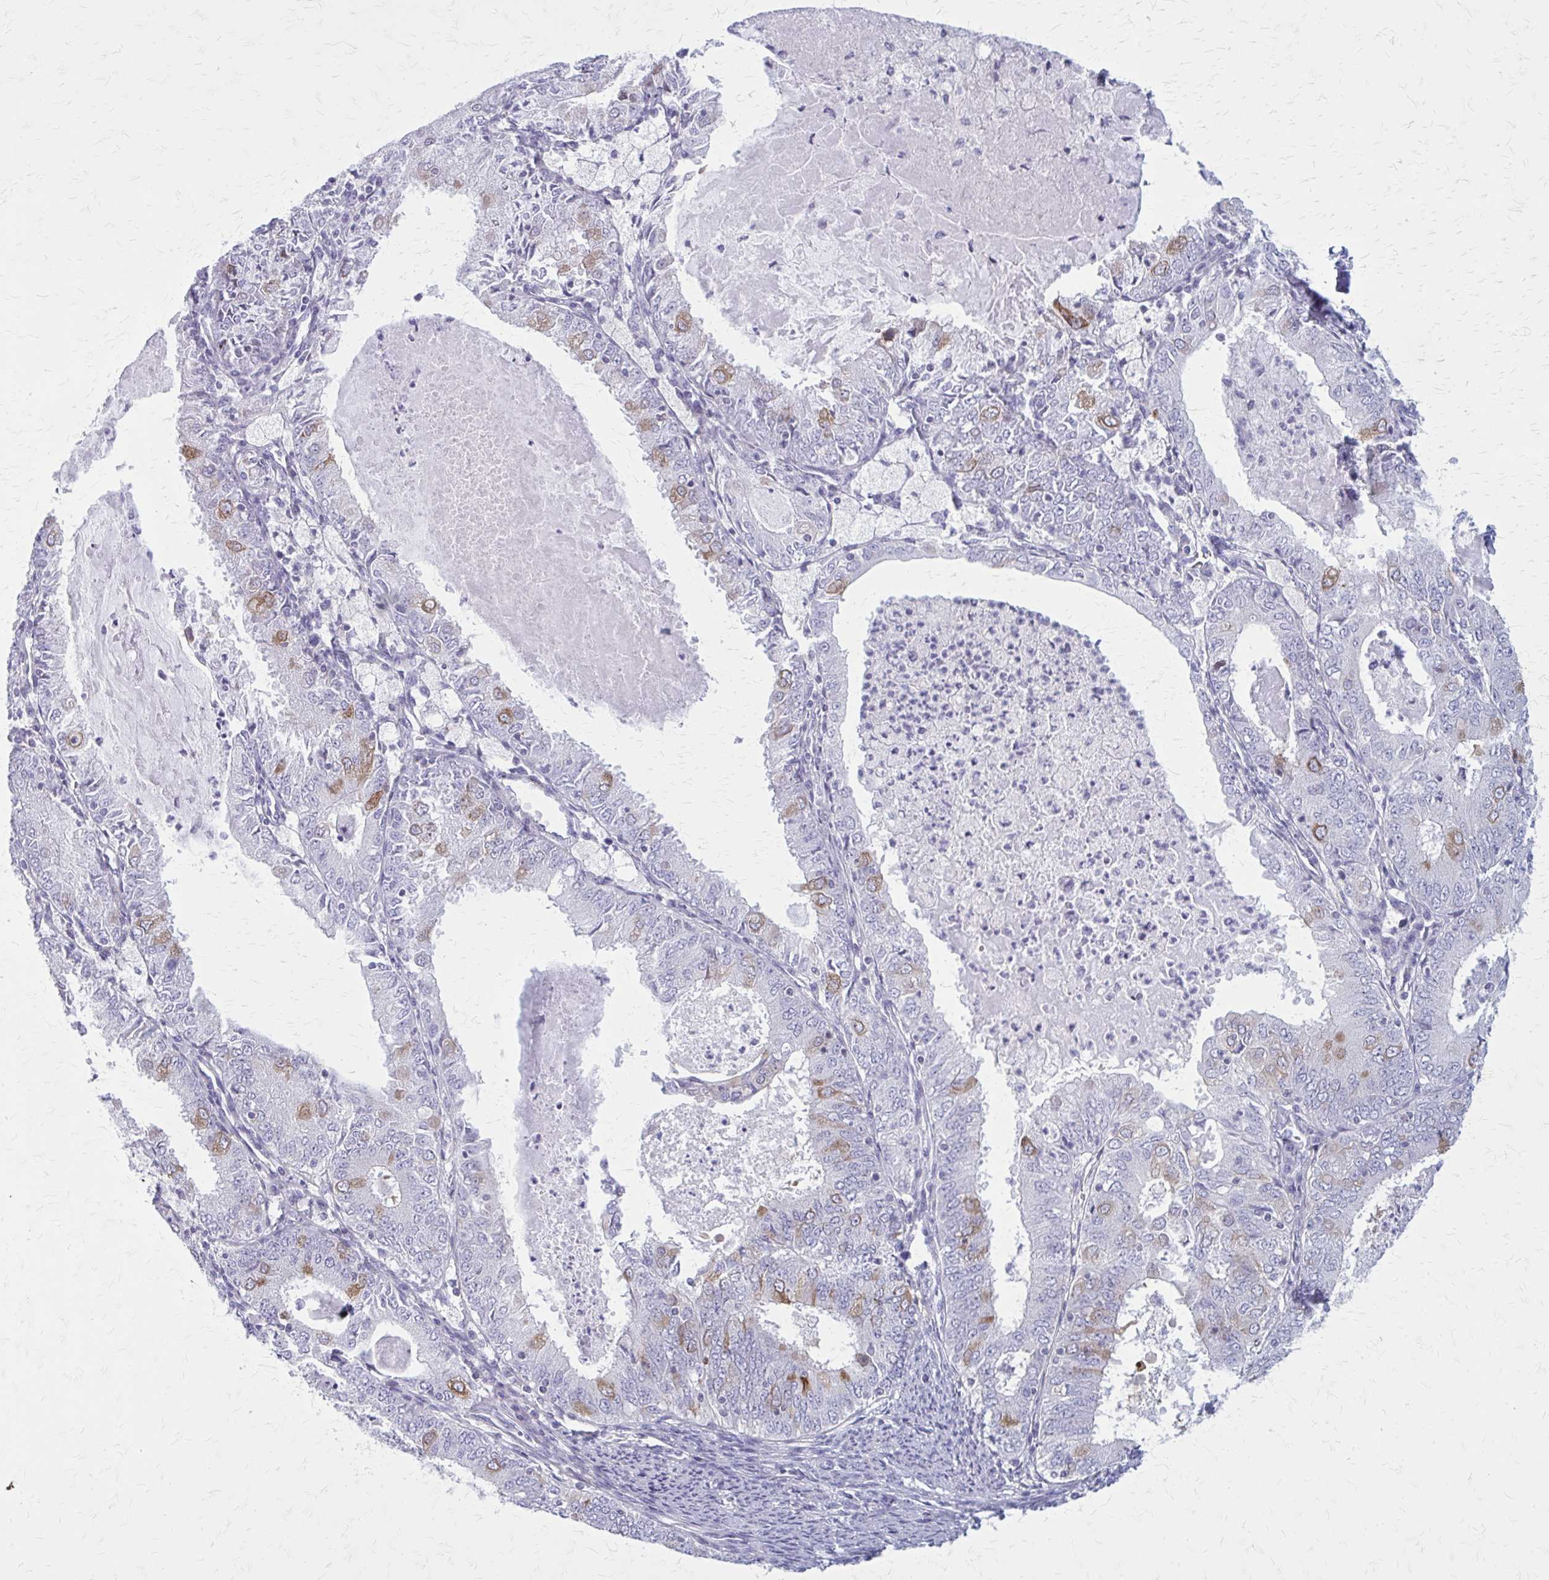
{"staining": {"intensity": "moderate", "quantity": "<25%", "location": "cytoplasmic/membranous"}, "tissue": "endometrial cancer", "cell_type": "Tumor cells", "image_type": "cancer", "snomed": [{"axis": "morphology", "description": "Adenocarcinoma, NOS"}, {"axis": "topography", "description": "Endometrium"}], "caption": "This histopathology image shows IHC staining of endometrial cancer, with low moderate cytoplasmic/membranous expression in about <25% of tumor cells.", "gene": "PITPNM1", "patient": {"sex": "female", "age": 57}}